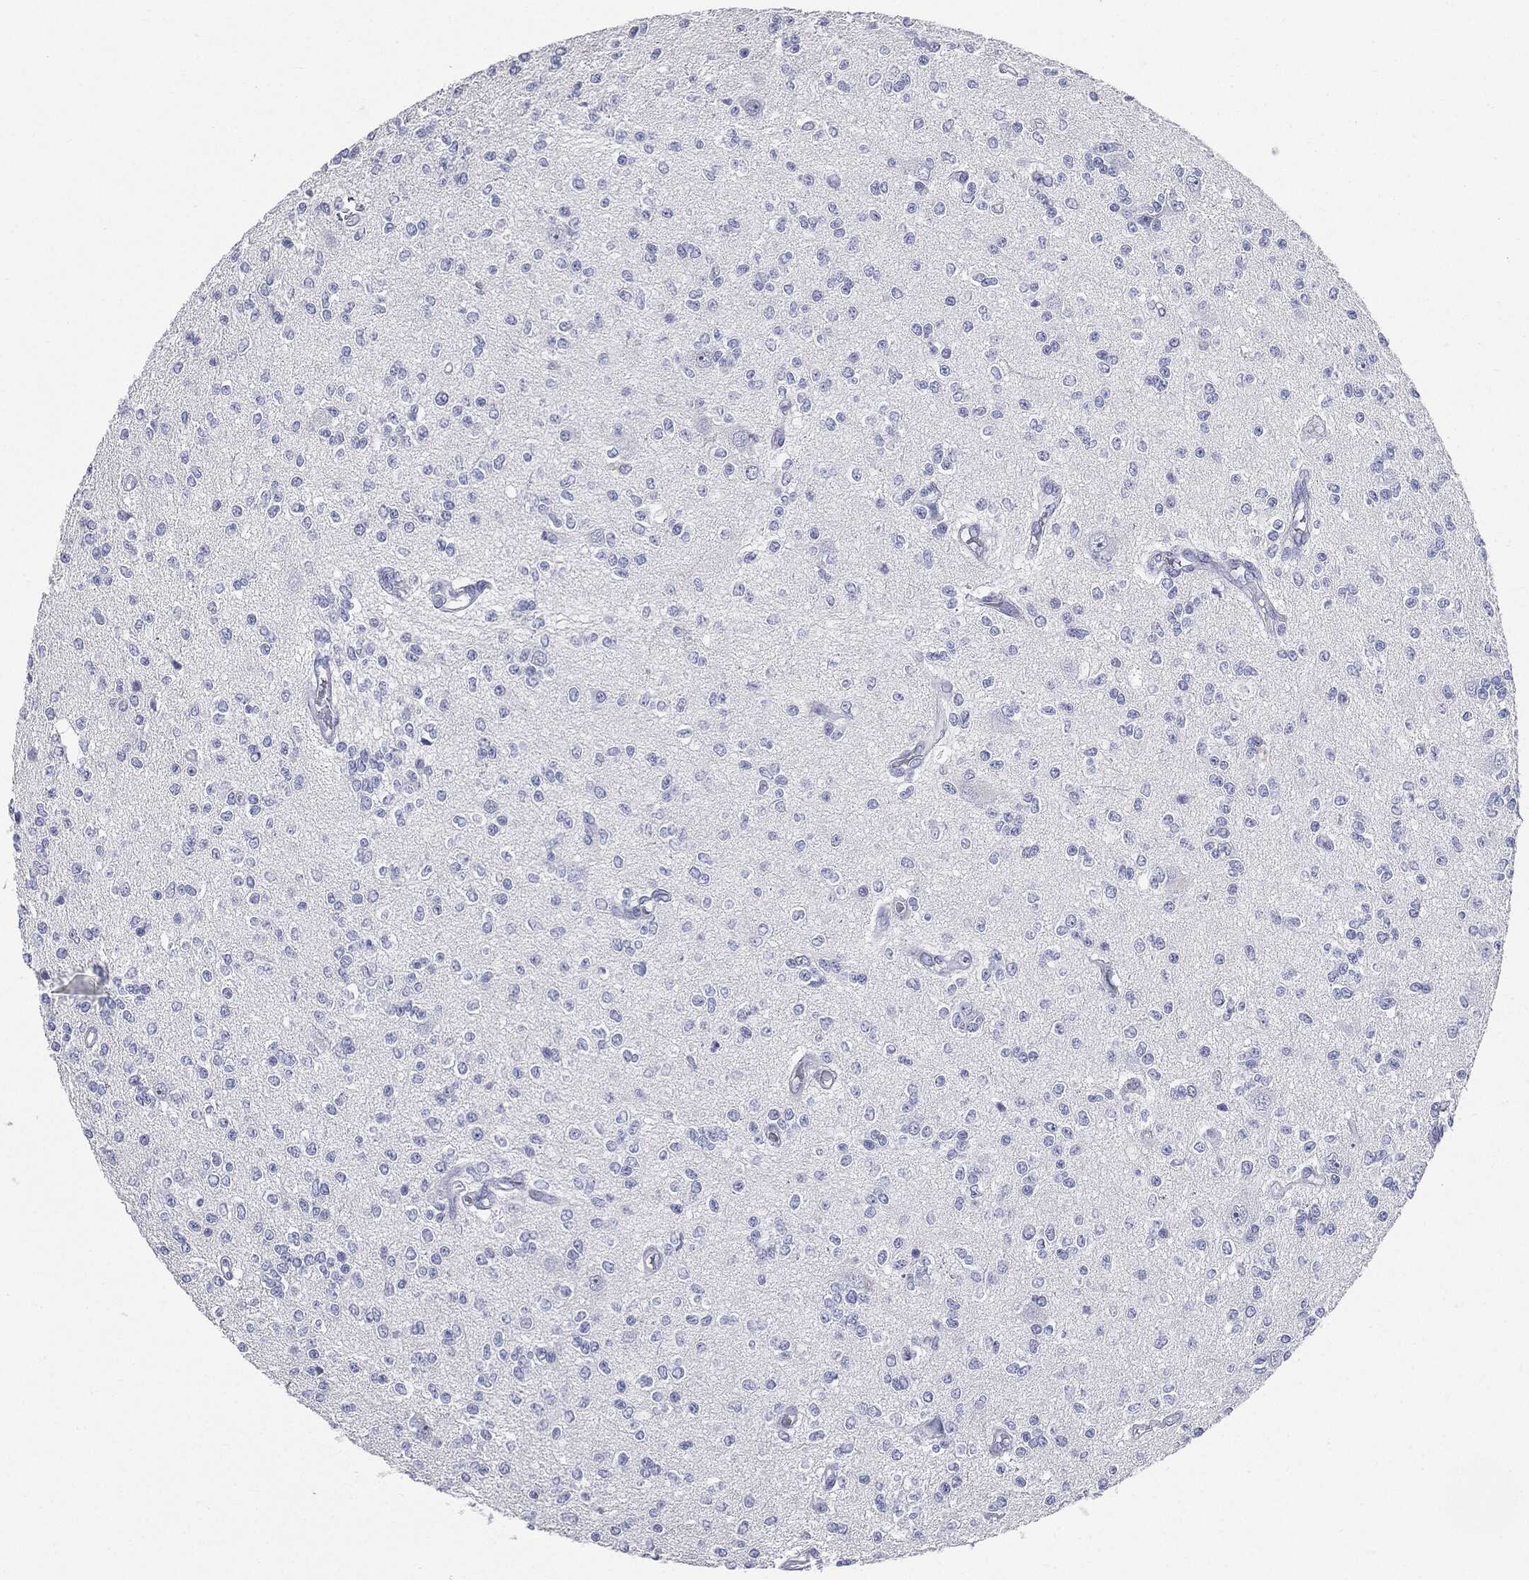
{"staining": {"intensity": "negative", "quantity": "none", "location": "none"}, "tissue": "glioma", "cell_type": "Tumor cells", "image_type": "cancer", "snomed": [{"axis": "morphology", "description": "Glioma, malignant, Low grade"}, {"axis": "topography", "description": "Brain"}], "caption": "Protein analysis of glioma exhibits no significant expression in tumor cells.", "gene": "CUZD1", "patient": {"sex": "male", "age": 67}}